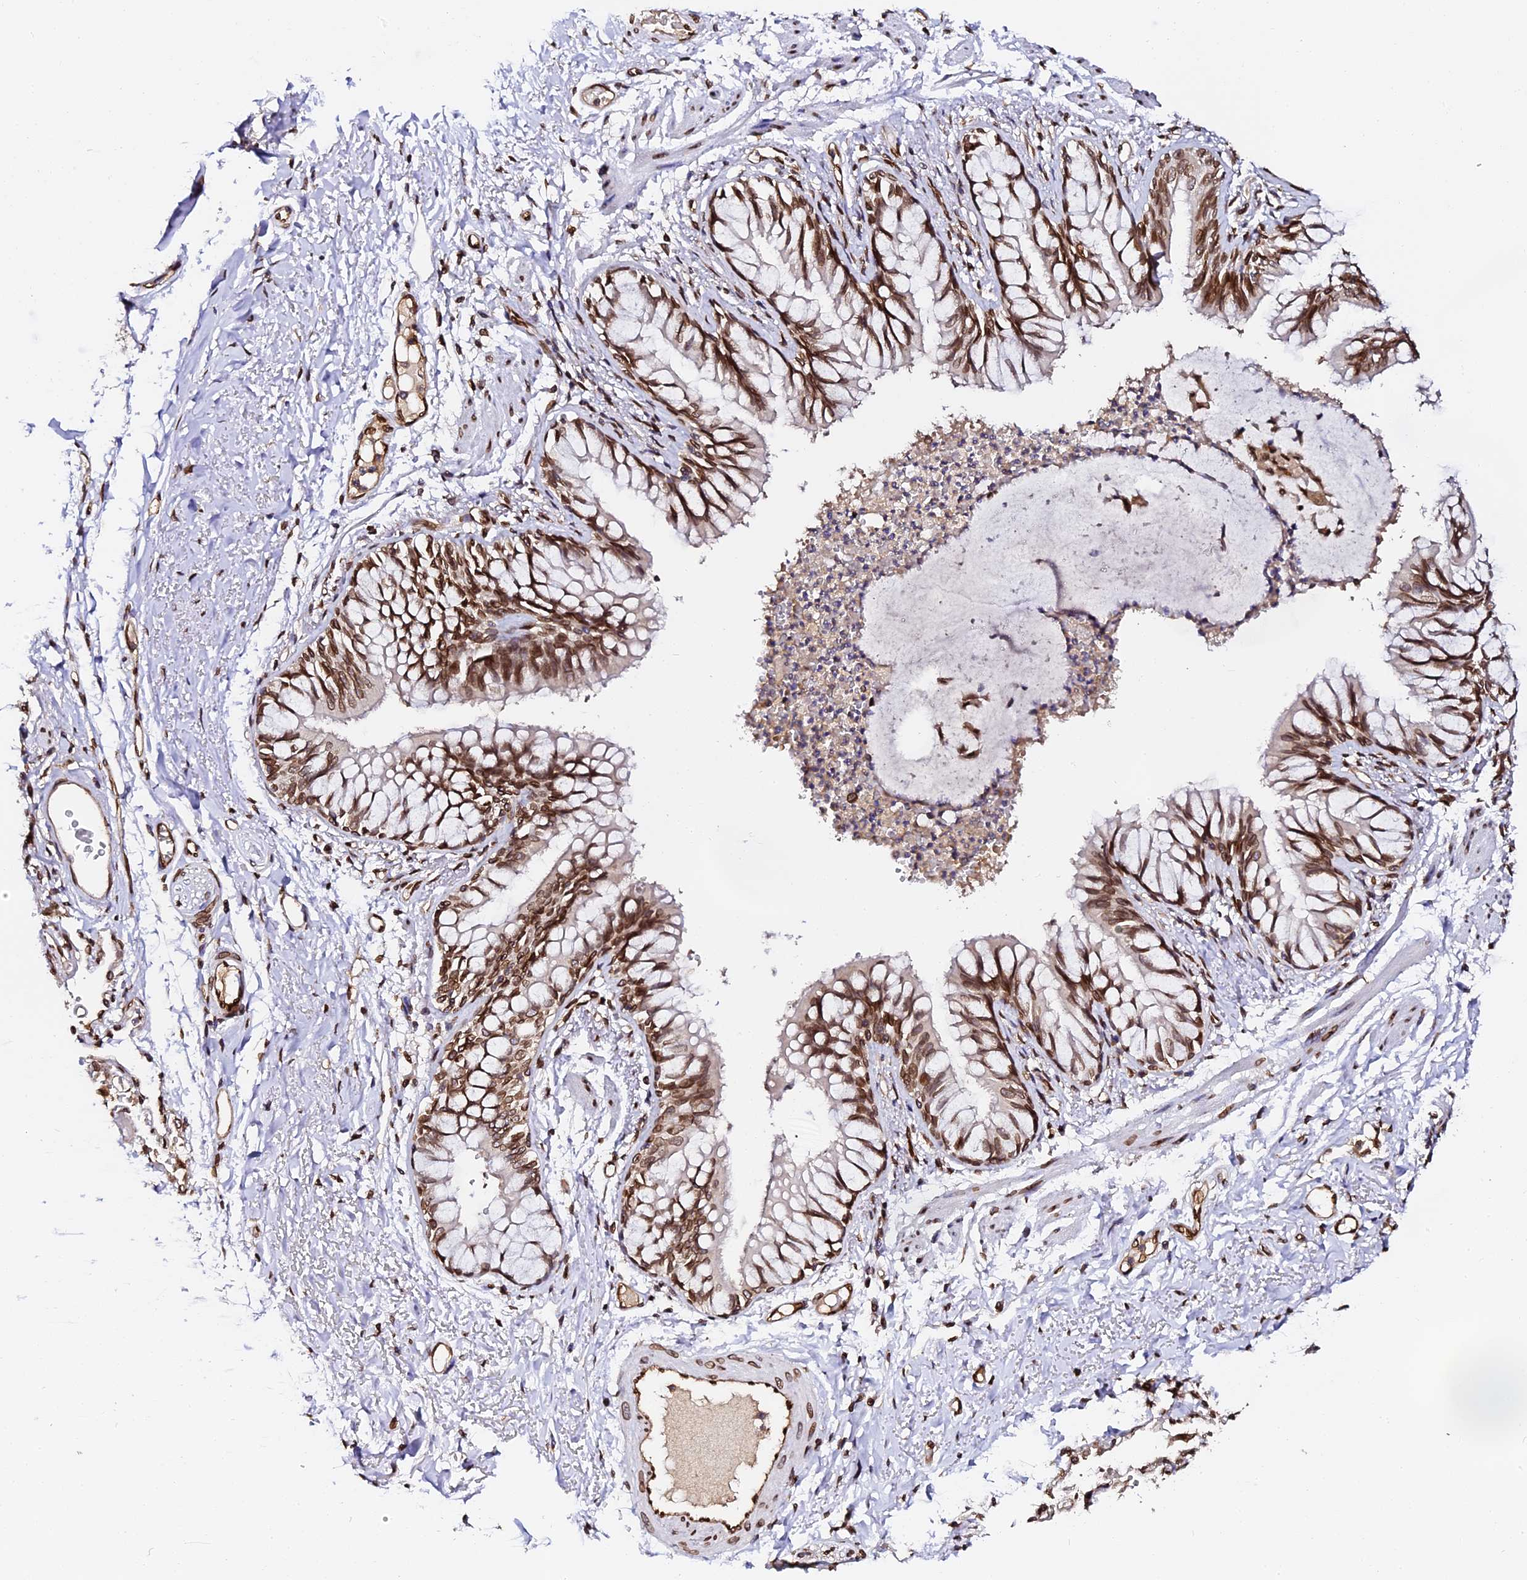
{"staining": {"intensity": "strong", "quantity": ">75%", "location": "cytoplasmic/membranous,nuclear"}, "tissue": "bronchus", "cell_type": "Respiratory epithelial cells", "image_type": "normal", "snomed": [{"axis": "morphology", "description": "Normal tissue, NOS"}, {"axis": "topography", "description": "Cartilage tissue"}, {"axis": "topography", "description": "Bronchus"}, {"axis": "topography", "description": "Lung"}], "caption": "A high amount of strong cytoplasmic/membranous,nuclear expression is seen in about >75% of respiratory epithelial cells in benign bronchus. (IHC, brightfield microscopy, high magnification).", "gene": "ANAPC5", "patient": {"sex": "female", "age": 49}}